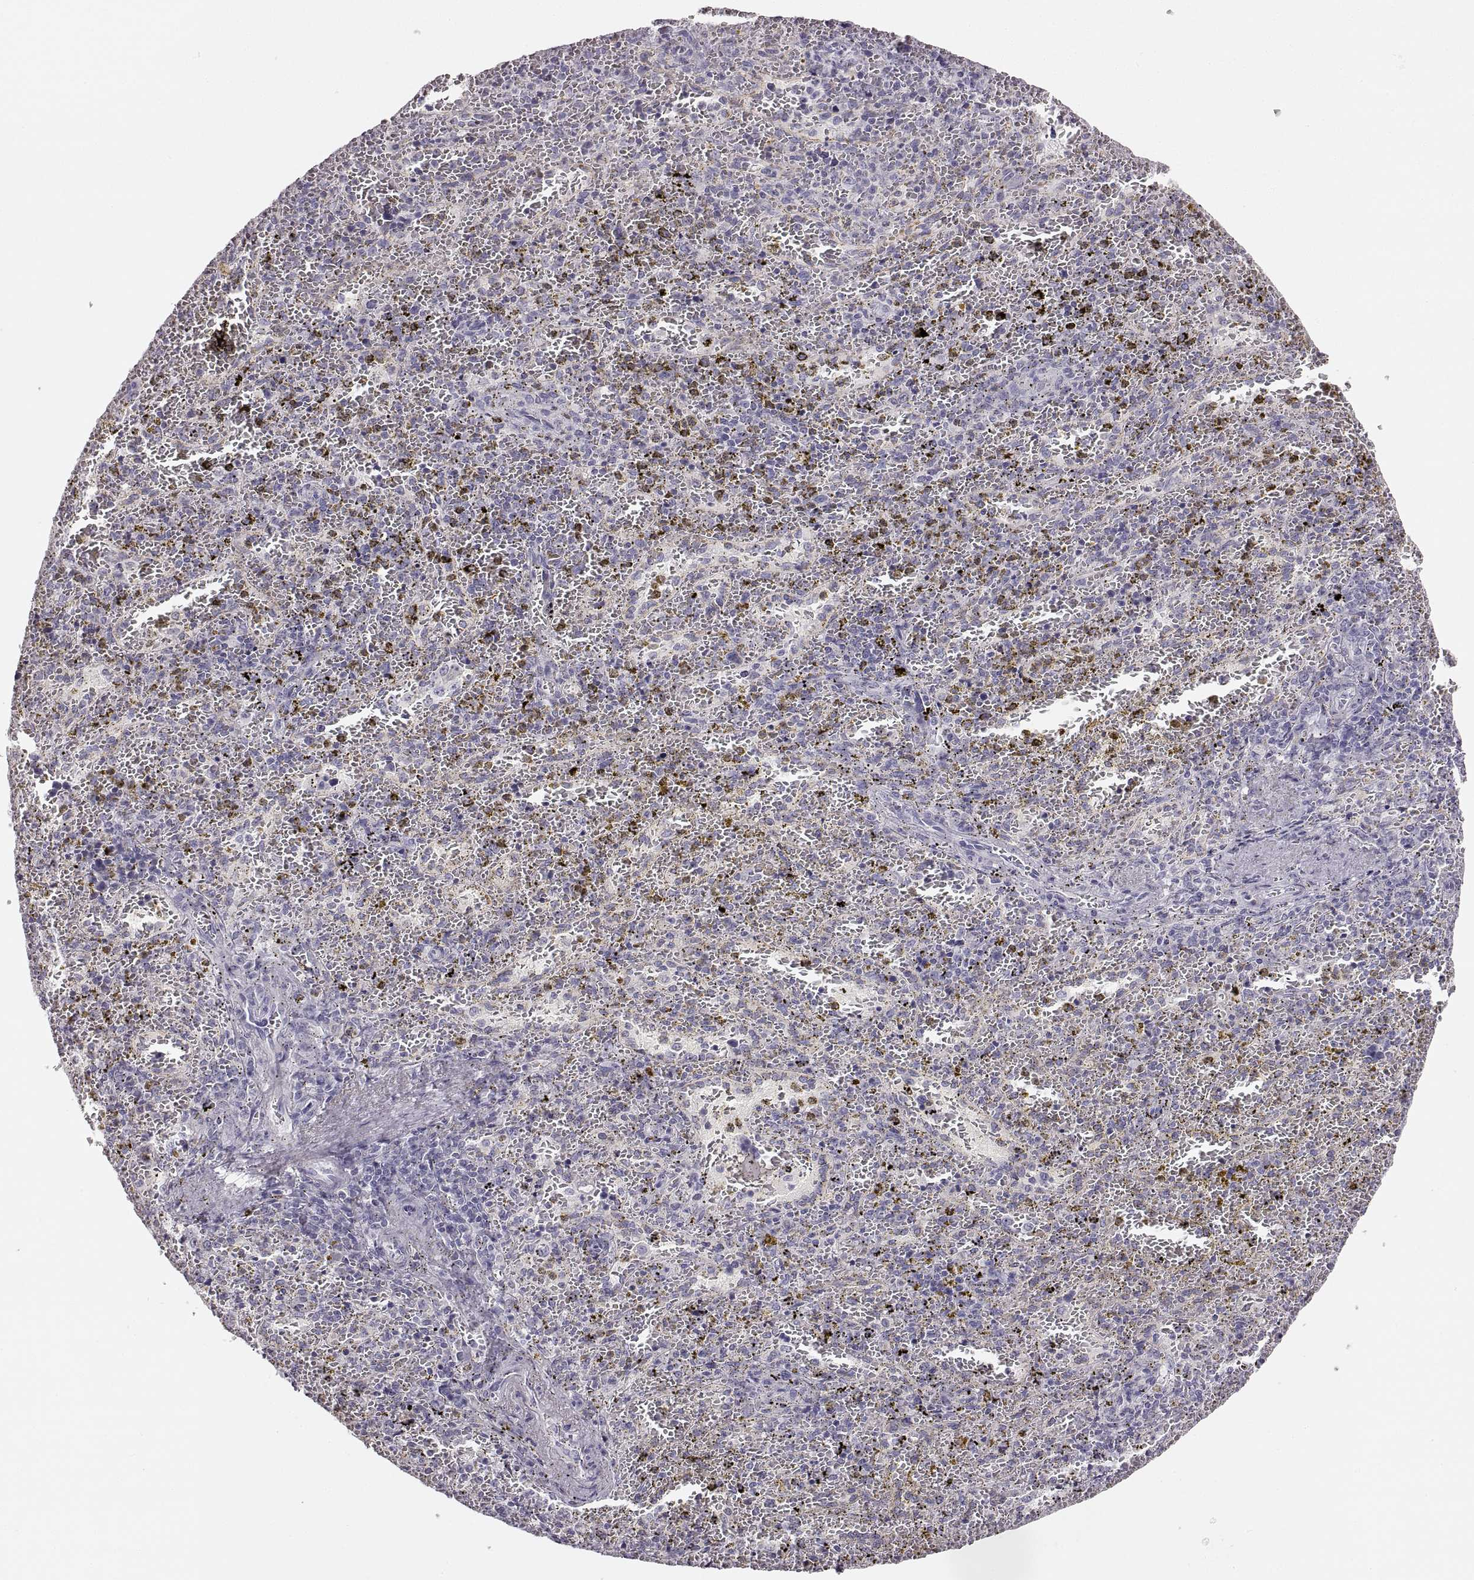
{"staining": {"intensity": "negative", "quantity": "none", "location": "none"}, "tissue": "spleen", "cell_type": "Cells in red pulp", "image_type": "normal", "snomed": [{"axis": "morphology", "description": "Normal tissue, NOS"}, {"axis": "topography", "description": "Spleen"}], "caption": "DAB immunohistochemical staining of unremarkable human spleen displays no significant positivity in cells in red pulp. (Brightfield microscopy of DAB (3,3'-diaminobenzidine) immunohistochemistry (IHC) at high magnification).", "gene": "RDH13", "patient": {"sex": "female", "age": 50}}